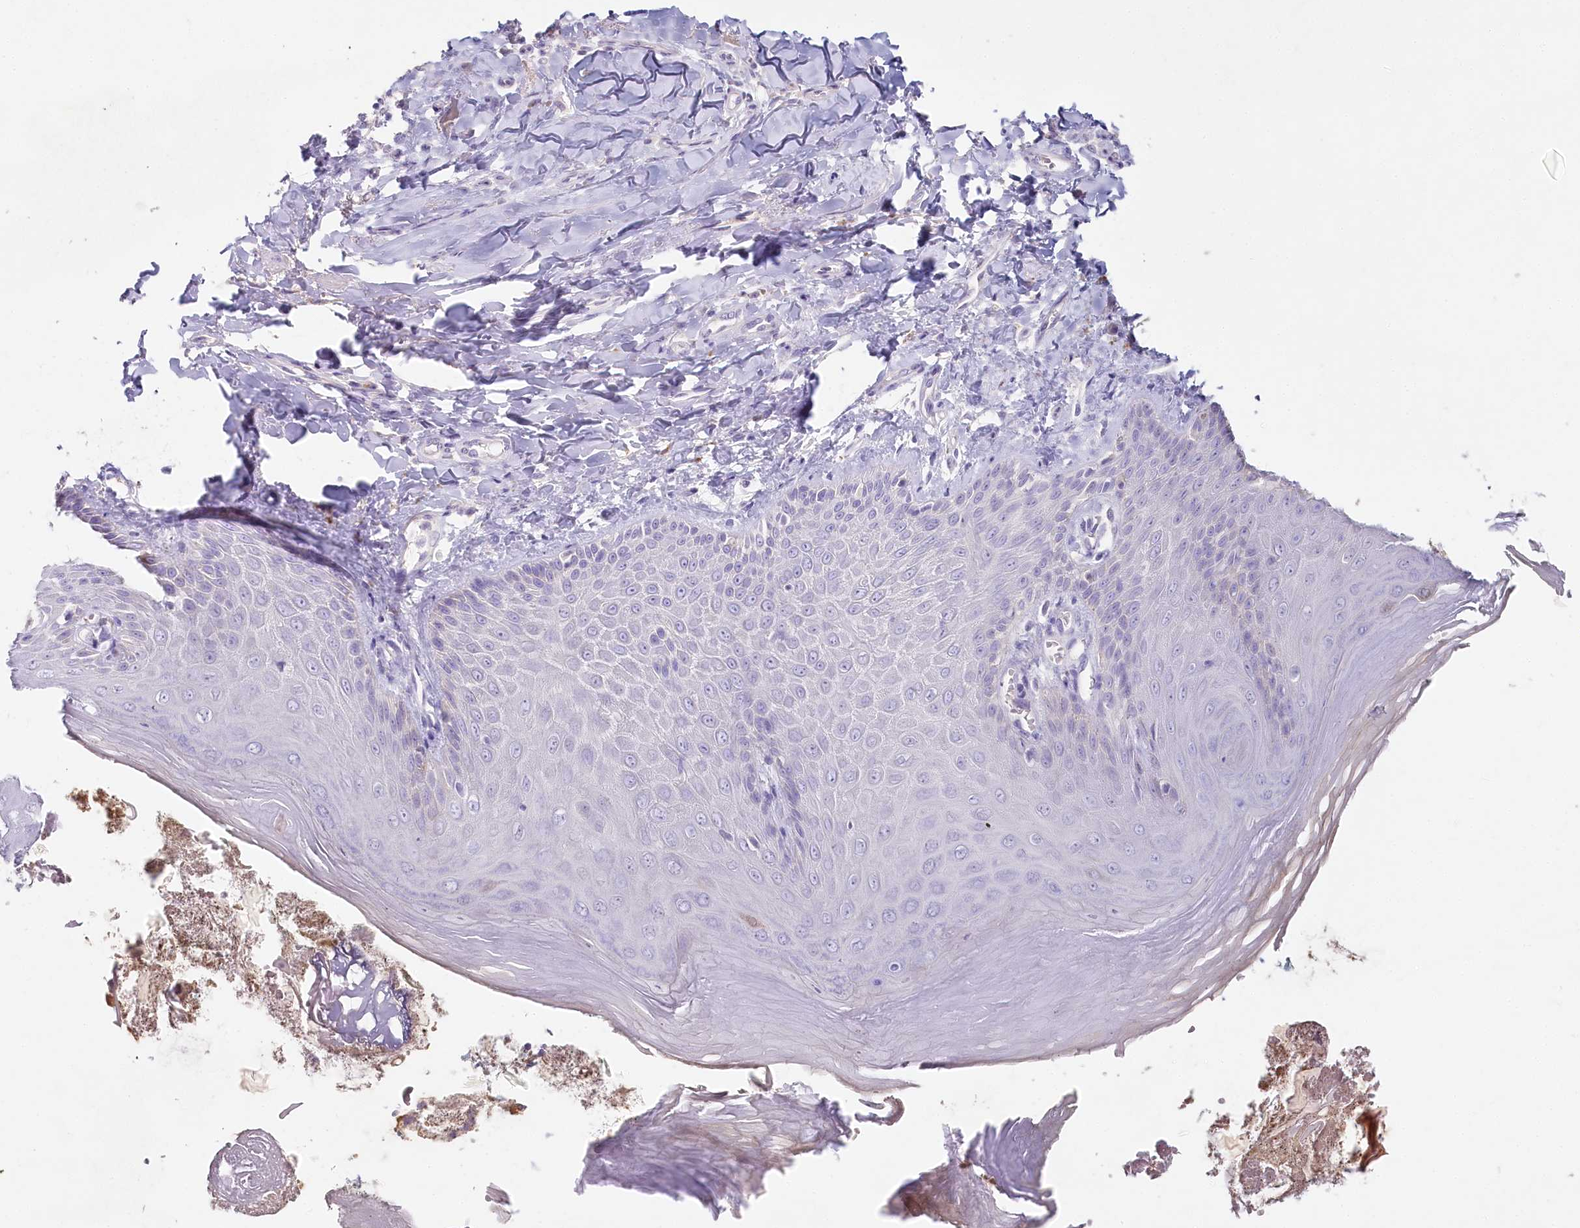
{"staining": {"intensity": "moderate", "quantity": "<25%", "location": "cytoplasmic/membranous"}, "tissue": "skin", "cell_type": "Epidermal cells", "image_type": "normal", "snomed": [{"axis": "morphology", "description": "Normal tissue, NOS"}, {"axis": "topography", "description": "Anal"}], "caption": "Immunohistochemical staining of benign skin displays moderate cytoplasmic/membranous protein expression in approximately <25% of epidermal cells.", "gene": "HPD", "patient": {"sex": "male", "age": 78}}